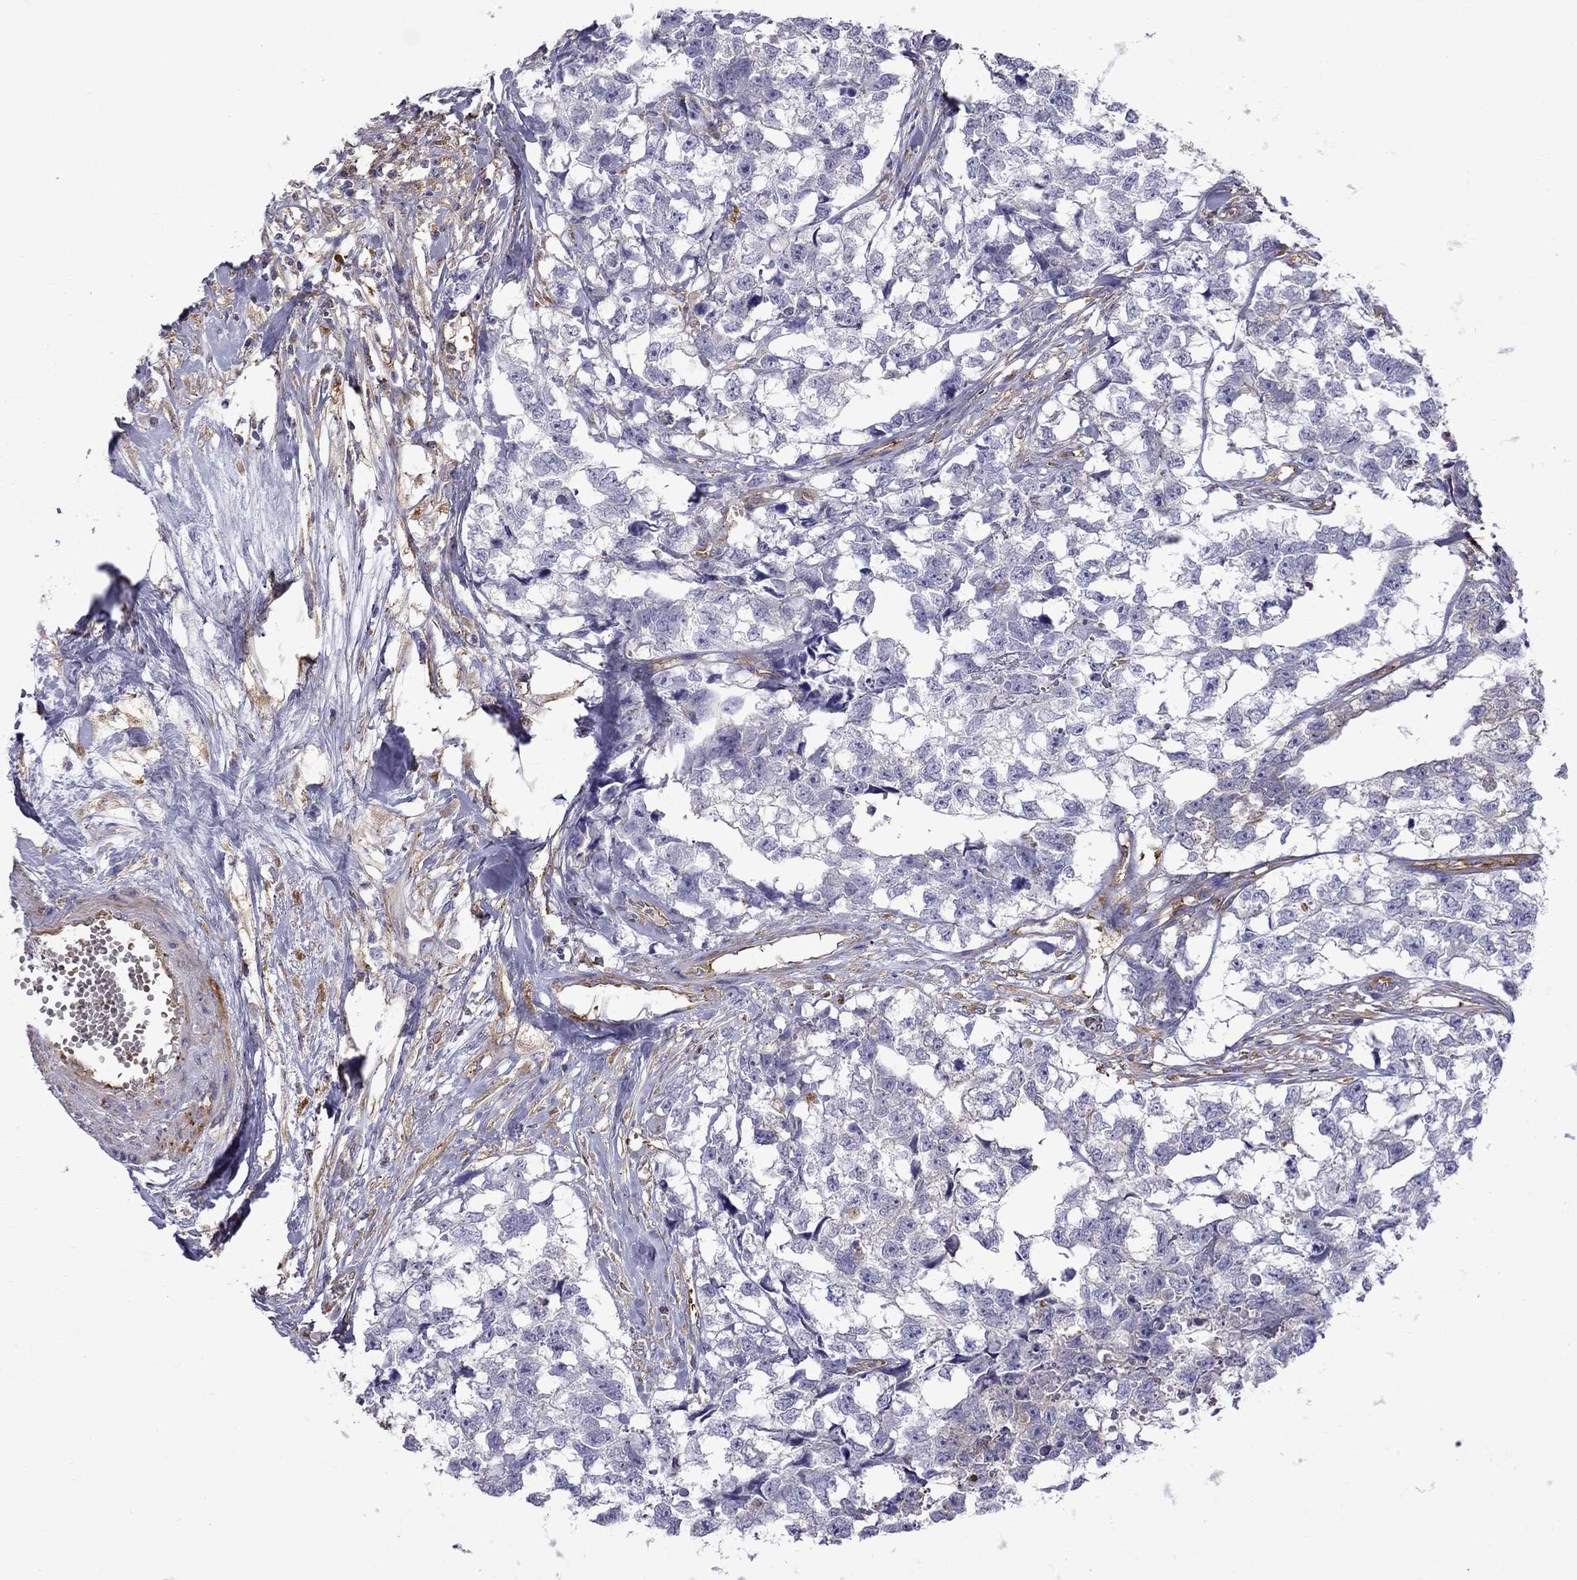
{"staining": {"intensity": "negative", "quantity": "none", "location": "none"}, "tissue": "testis cancer", "cell_type": "Tumor cells", "image_type": "cancer", "snomed": [{"axis": "morphology", "description": "Carcinoma, Embryonal, NOS"}, {"axis": "morphology", "description": "Teratoma, malignant, NOS"}, {"axis": "topography", "description": "Testis"}], "caption": "A high-resolution micrograph shows immunohistochemistry (IHC) staining of testis teratoma (malignant), which shows no significant positivity in tumor cells.", "gene": "EIF4E3", "patient": {"sex": "male", "age": 44}}